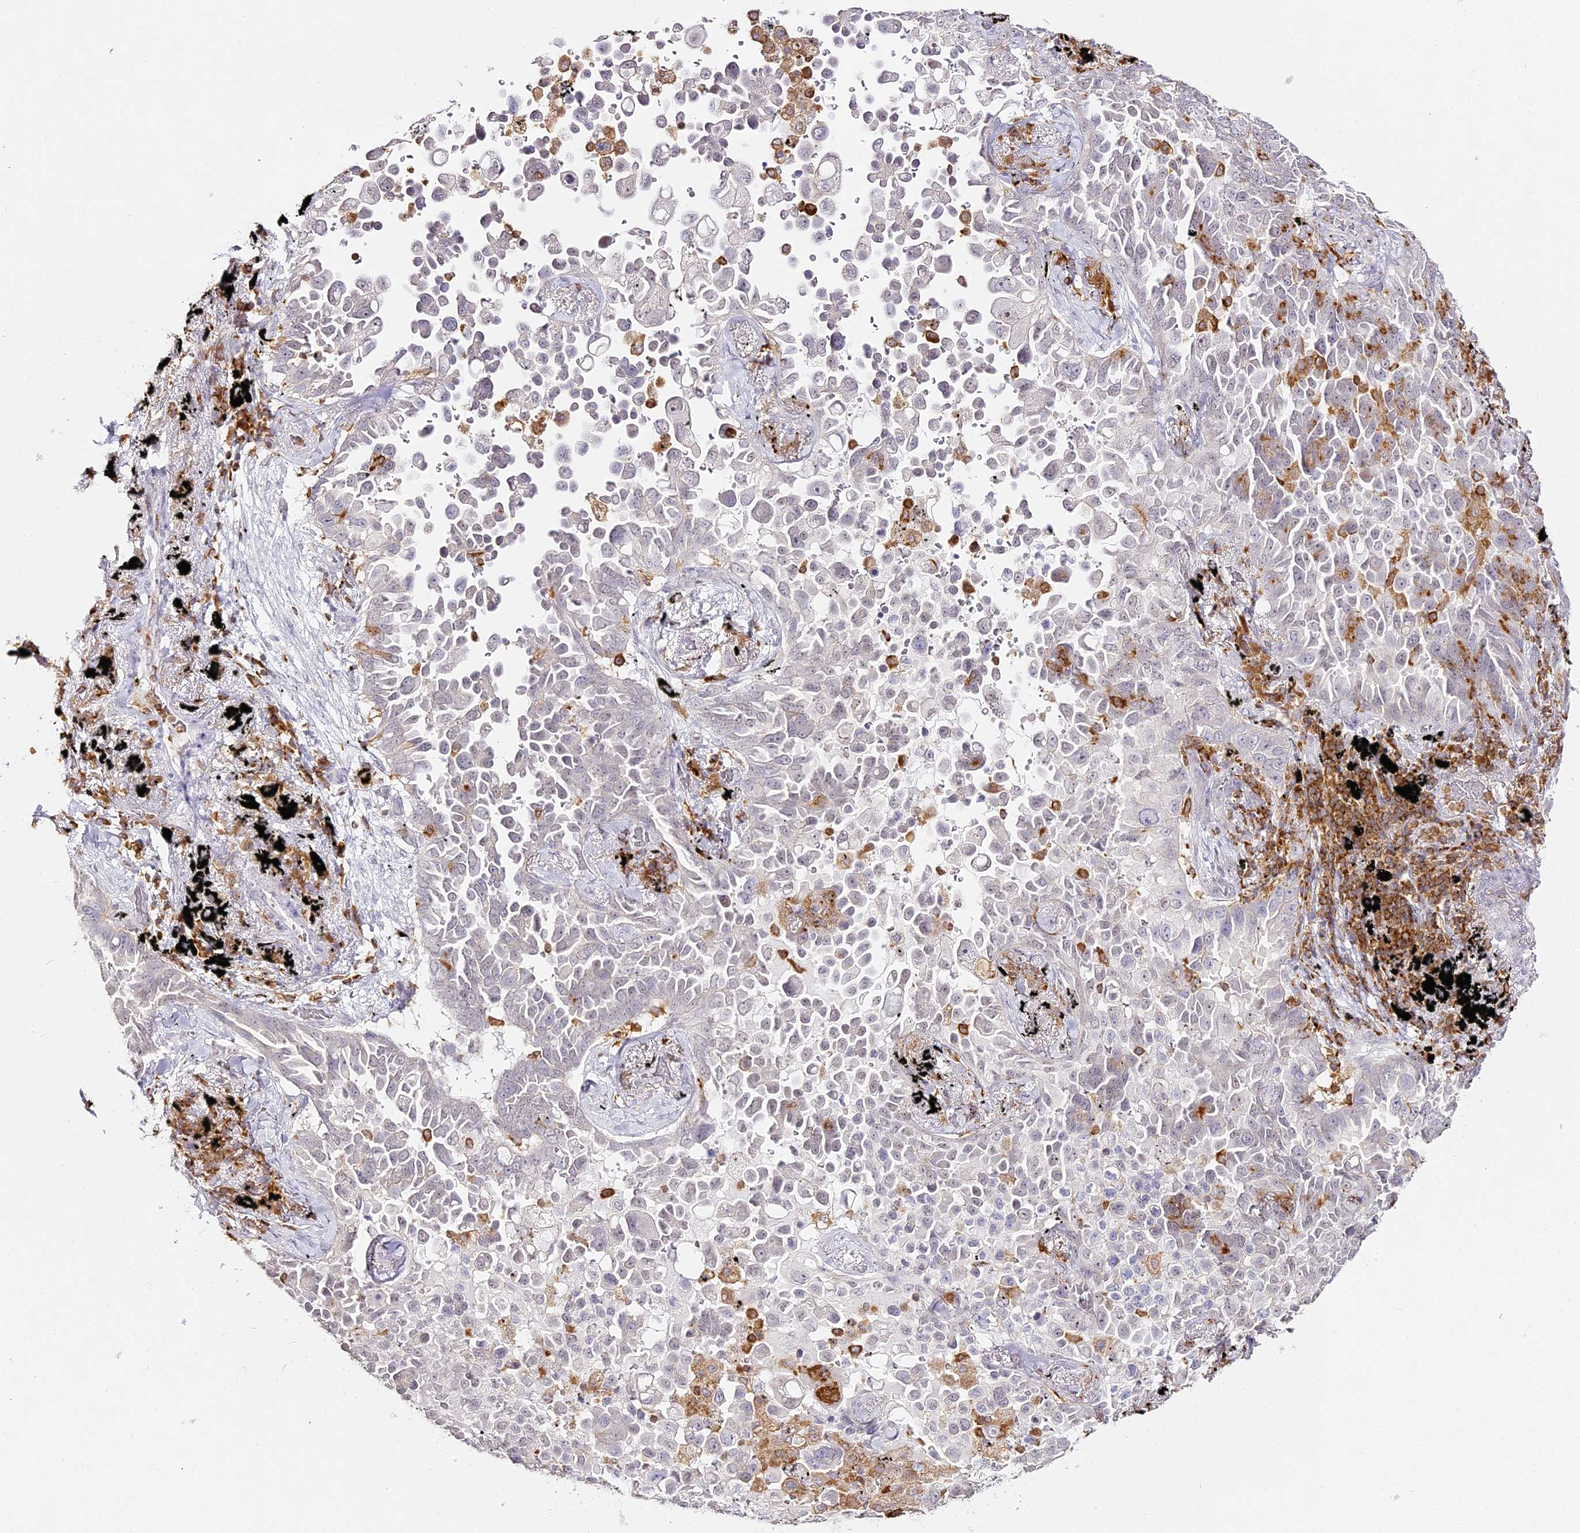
{"staining": {"intensity": "negative", "quantity": "none", "location": "none"}, "tissue": "lung cancer", "cell_type": "Tumor cells", "image_type": "cancer", "snomed": [{"axis": "morphology", "description": "Adenocarcinoma, NOS"}, {"axis": "topography", "description": "Lung"}], "caption": "The immunohistochemistry photomicrograph has no significant positivity in tumor cells of adenocarcinoma (lung) tissue. Brightfield microscopy of immunohistochemistry stained with DAB (brown) and hematoxylin (blue), captured at high magnification.", "gene": "DOCK2", "patient": {"sex": "female", "age": 67}}